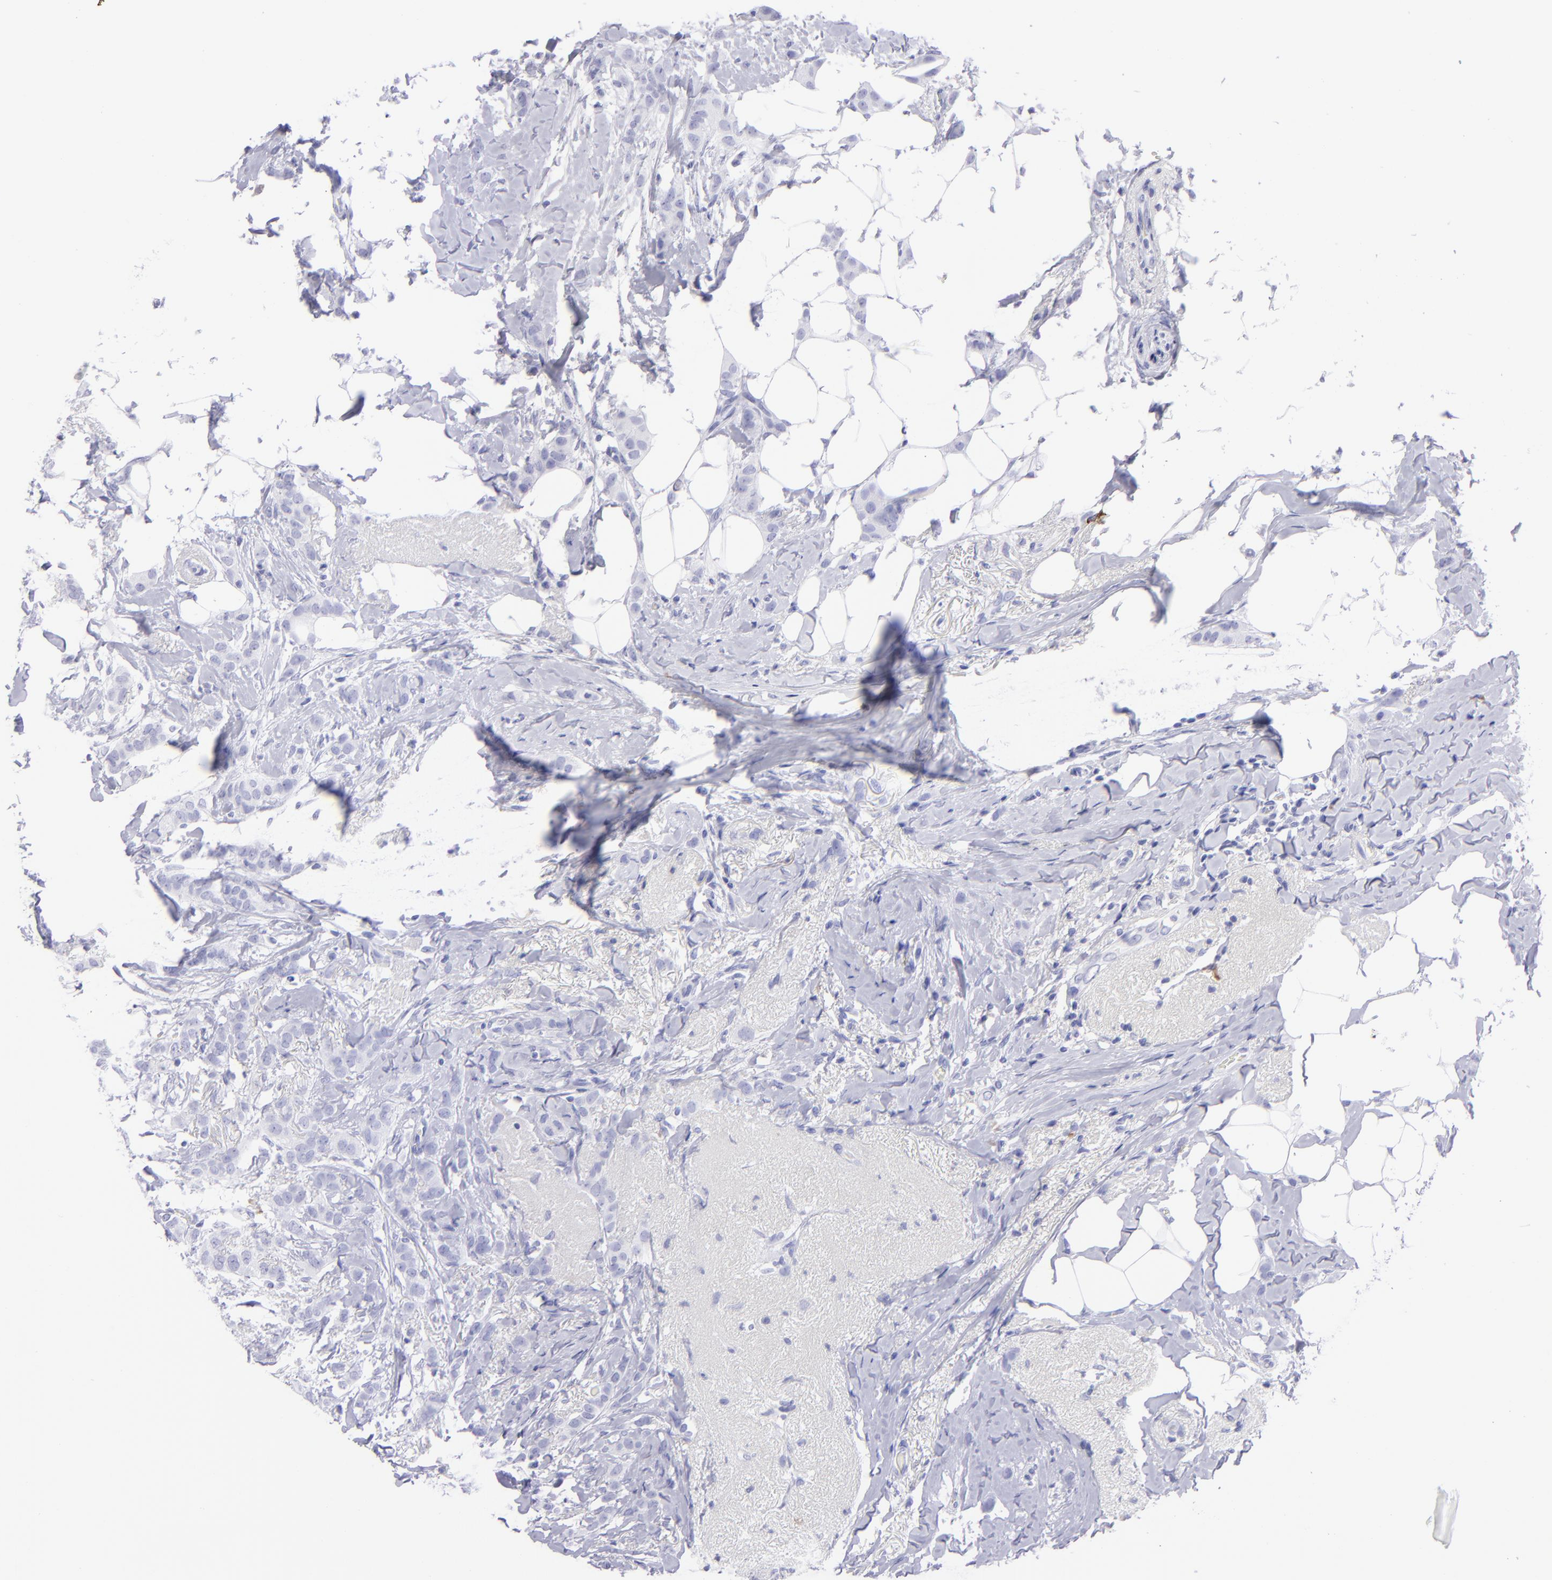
{"staining": {"intensity": "negative", "quantity": "none", "location": "none"}, "tissue": "breast cancer", "cell_type": "Tumor cells", "image_type": "cancer", "snomed": [{"axis": "morphology", "description": "Lobular carcinoma"}, {"axis": "topography", "description": "Breast"}], "caption": "IHC image of neoplastic tissue: breast cancer (lobular carcinoma) stained with DAB (3,3'-diaminobenzidine) shows no significant protein expression in tumor cells.", "gene": "SLC1A2", "patient": {"sex": "female", "age": 55}}